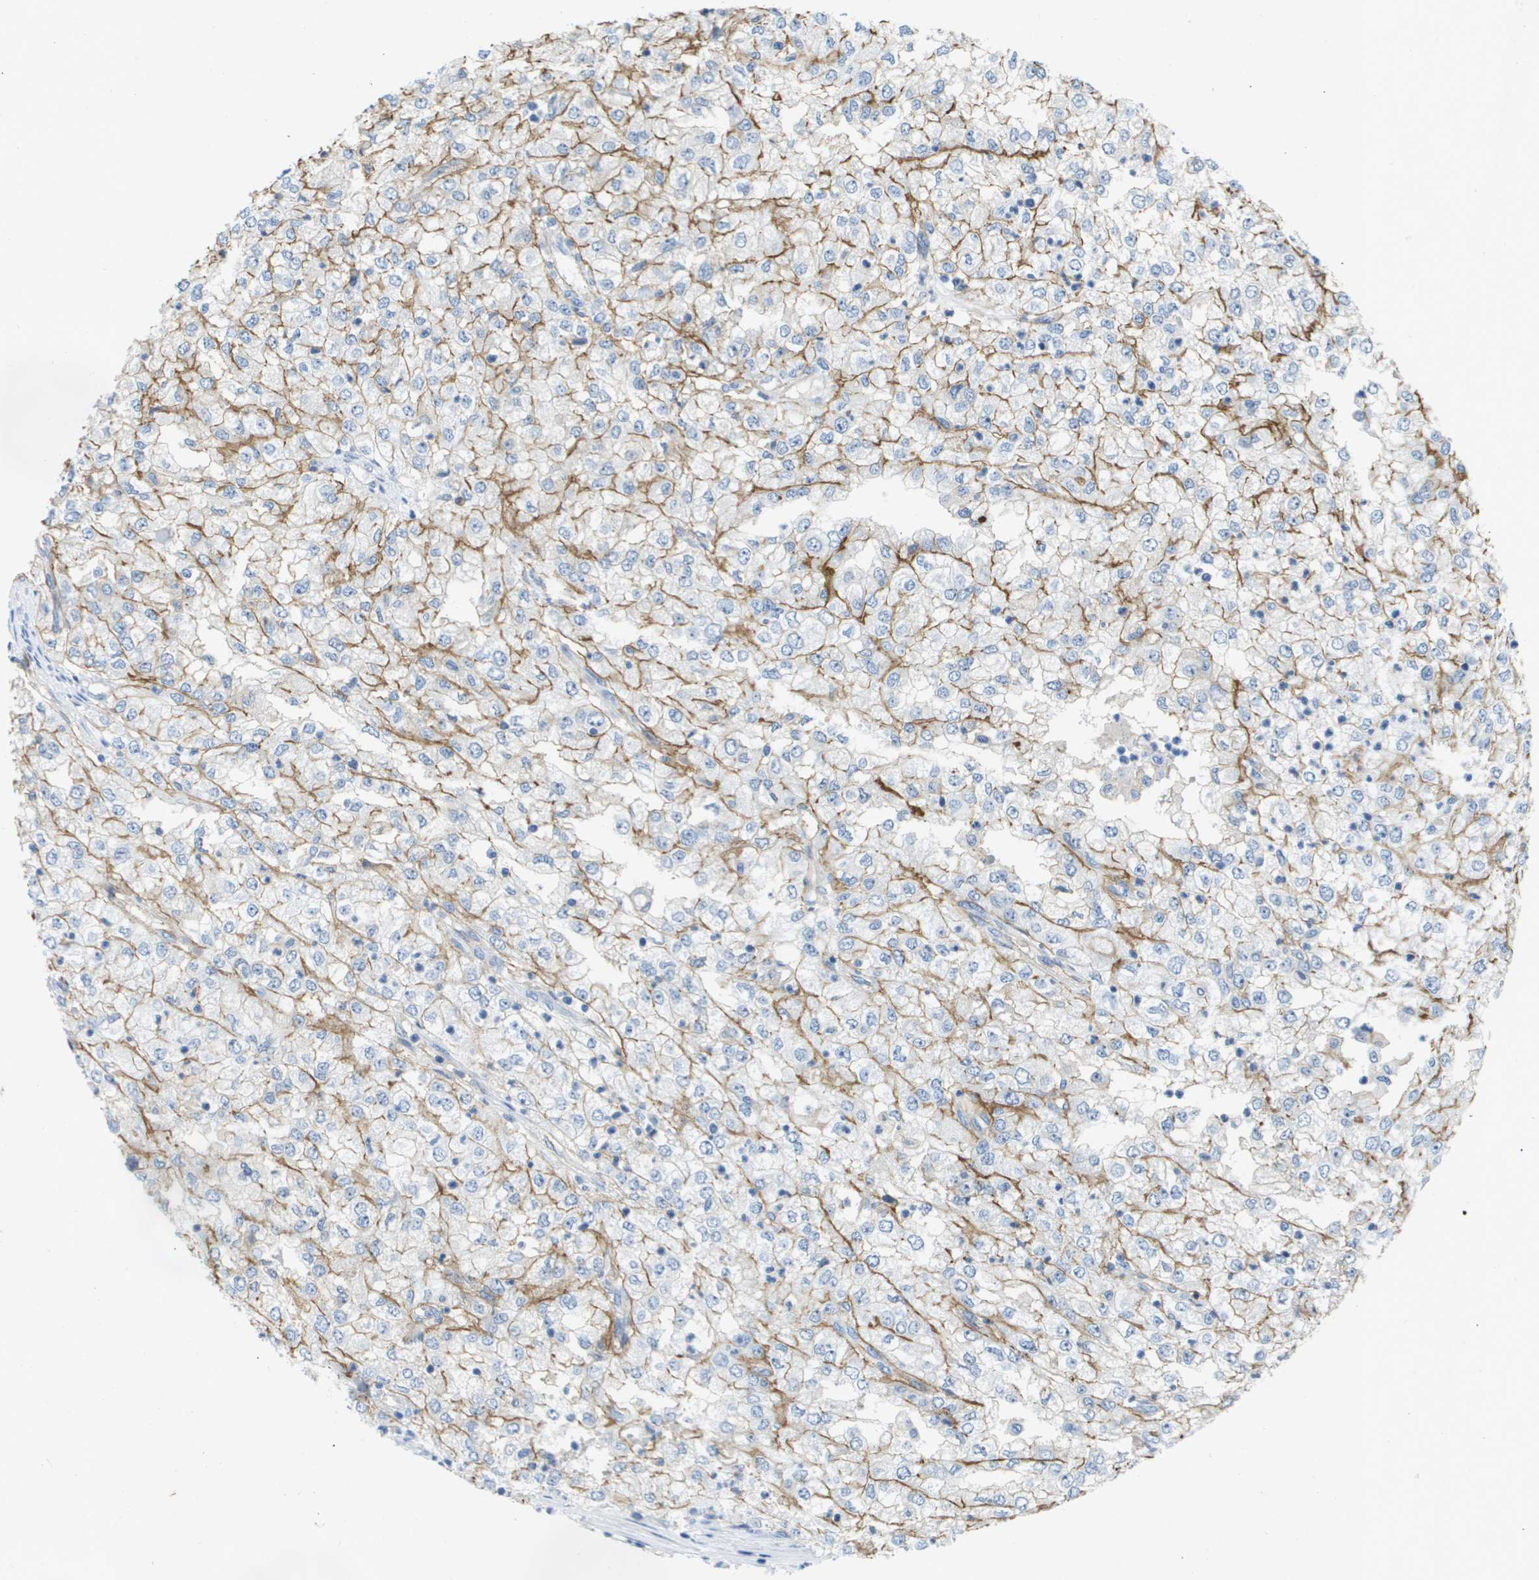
{"staining": {"intensity": "moderate", "quantity": "25%-75%", "location": "cytoplasmic/membranous"}, "tissue": "renal cancer", "cell_type": "Tumor cells", "image_type": "cancer", "snomed": [{"axis": "morphology", "description": "Adenocarcinoma, NOS"}, {"axis": "topography", "description": "Kidney"}], "caption": "Immunohistochemistry (IHC) histopathology image of neoplastic tissue: human renal cancer (adenocarcinoma) stained using immunohistochemistry displays medium levels of moderate protein expression localized specifically in the cytoplasmic/membranous of tumor cells, appearing as a cytoplasmic/membranous brown color.", "gene": "ITGA6", "patient": {"sex": "female", "age": 54}}